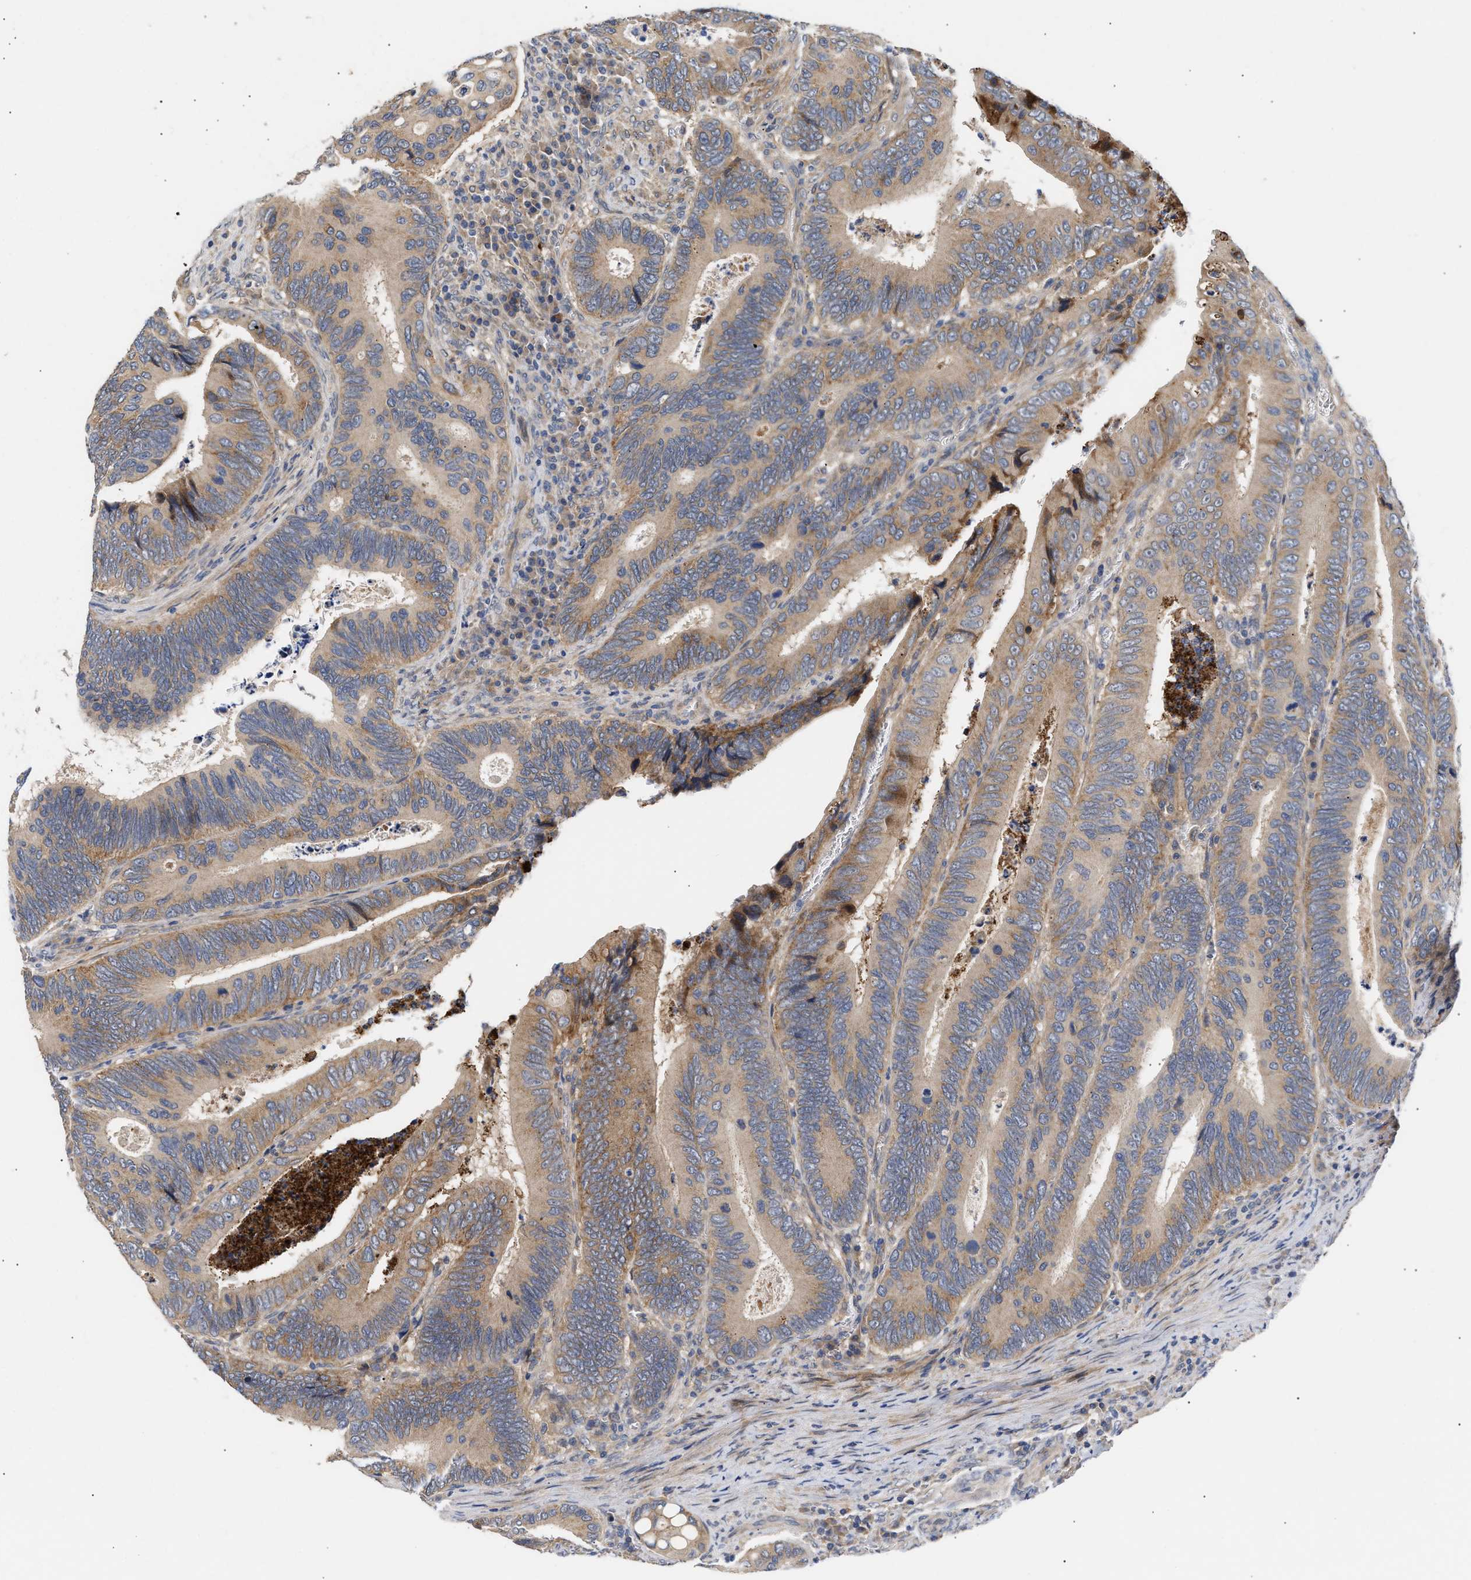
{"staining": {"intensity": "weak", "quantity": "<25%", "location": "cytoplasmic/membranous"}, "tissue": "colorectal cancer", "cell_type": "Tumor cells", "image_type": "cancer", "snomed": [{"axis": "morphology", "description": "Inflammation, NOS"}, {"axis": "morphology", "description": "Adenocarcinoma, NOS"}, {"axis": "topography", "description": "Colon"}], "caption": "The micrograph exhibits no staining of tumor cells in colorectal cancer (adenocarcinoma).", "gene": "KASH5", "patient": {"sex": "male", "age": 72}}